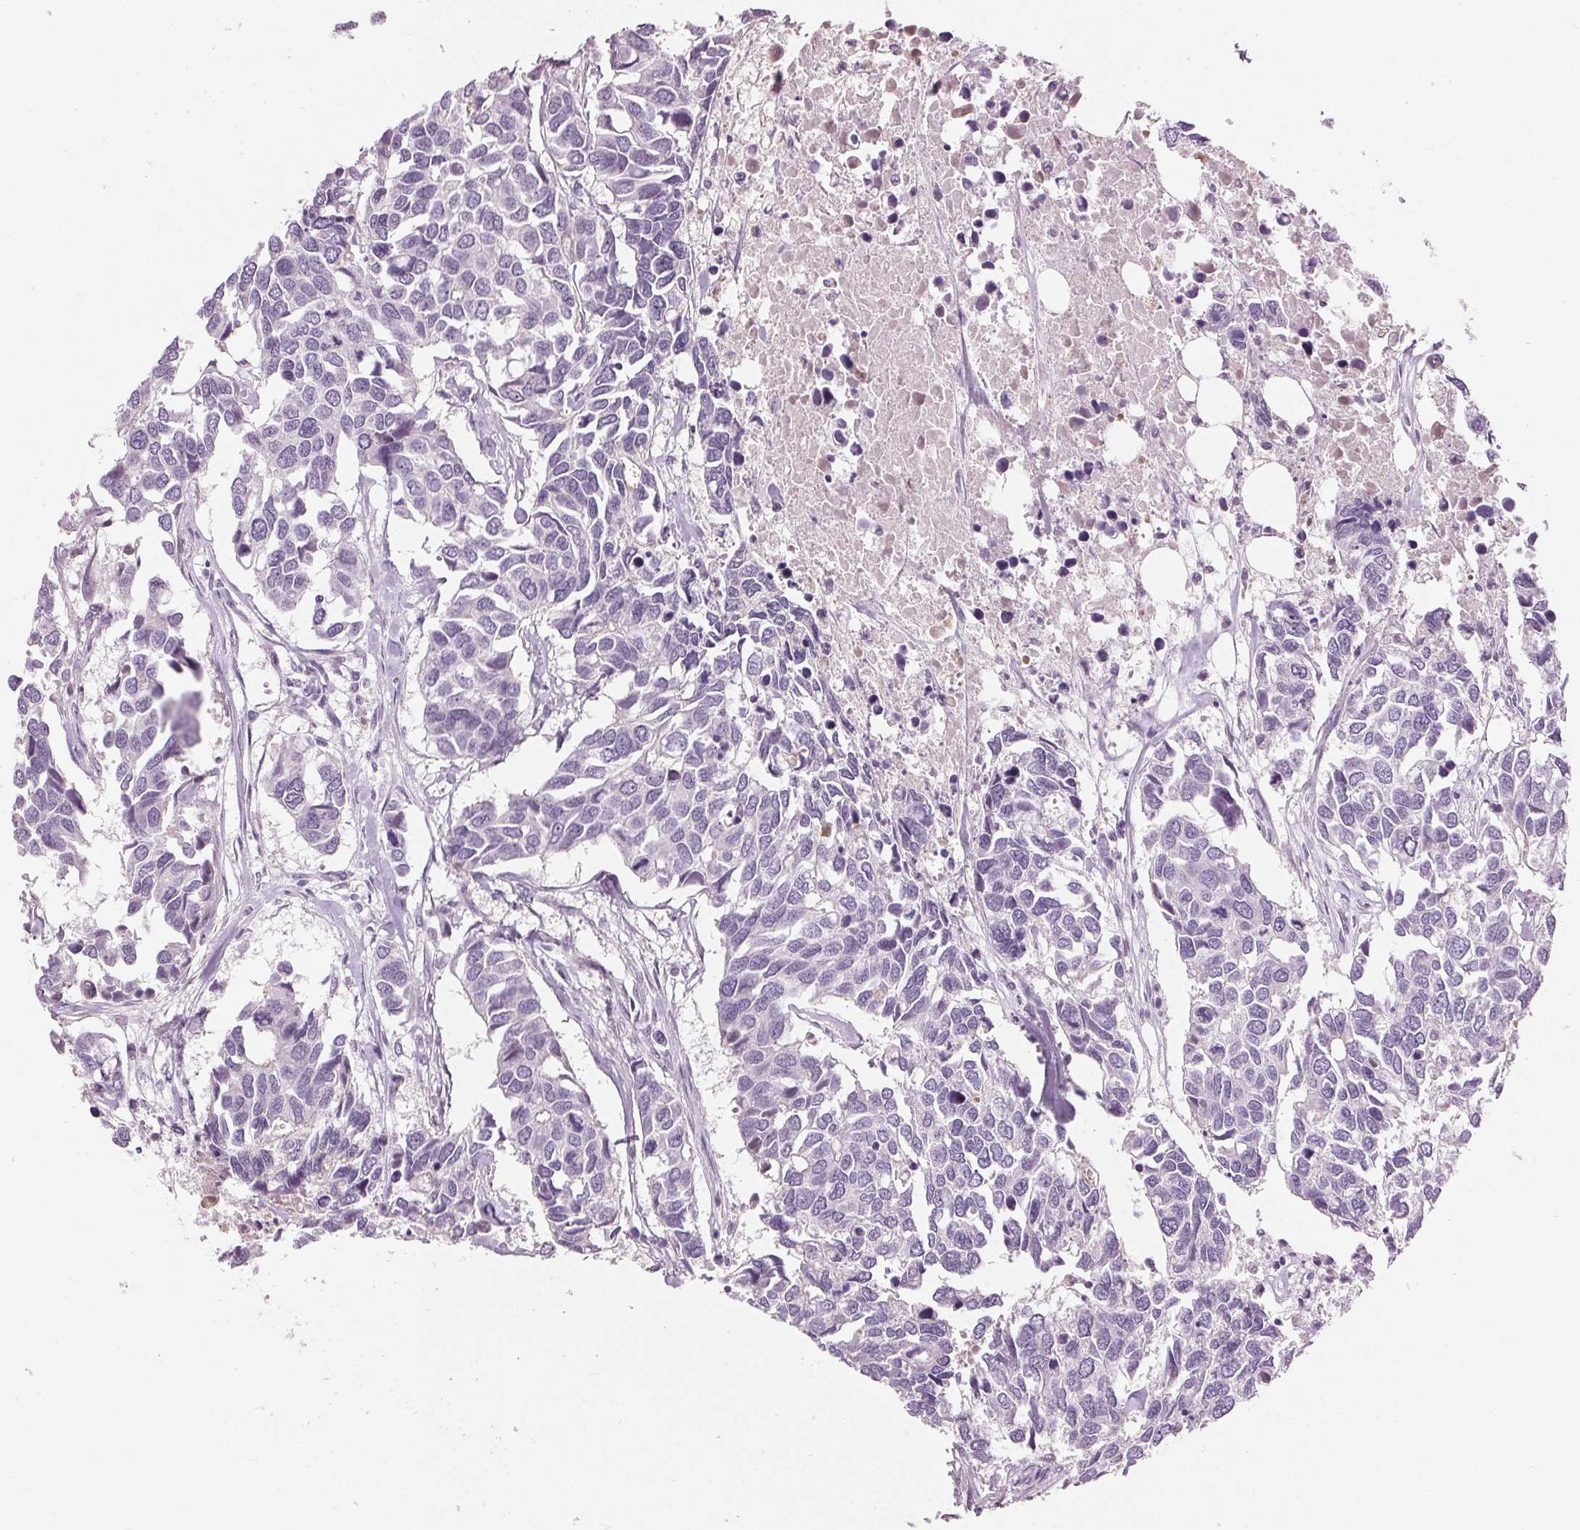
{"staining": {"intensity": "negative", "quantity": "none", "location": "none"}, "tissue": "breast cancer", "cell_type": "Tumor cells", "image_type": "cancer", "snomed": [{"axis": "morphology", "description": "Duct carcinoma"}, {"axis": "topography", "description": "Breast"}], "caption": "Immunohistochemistry (IHC) micrograph of human breast infiltrating ductal carcinoma stained for a protein (brown), which exhibits no positivity in tumor cells.", "gene": "MISP", "patient": {"sex": "female", "age": 83}}